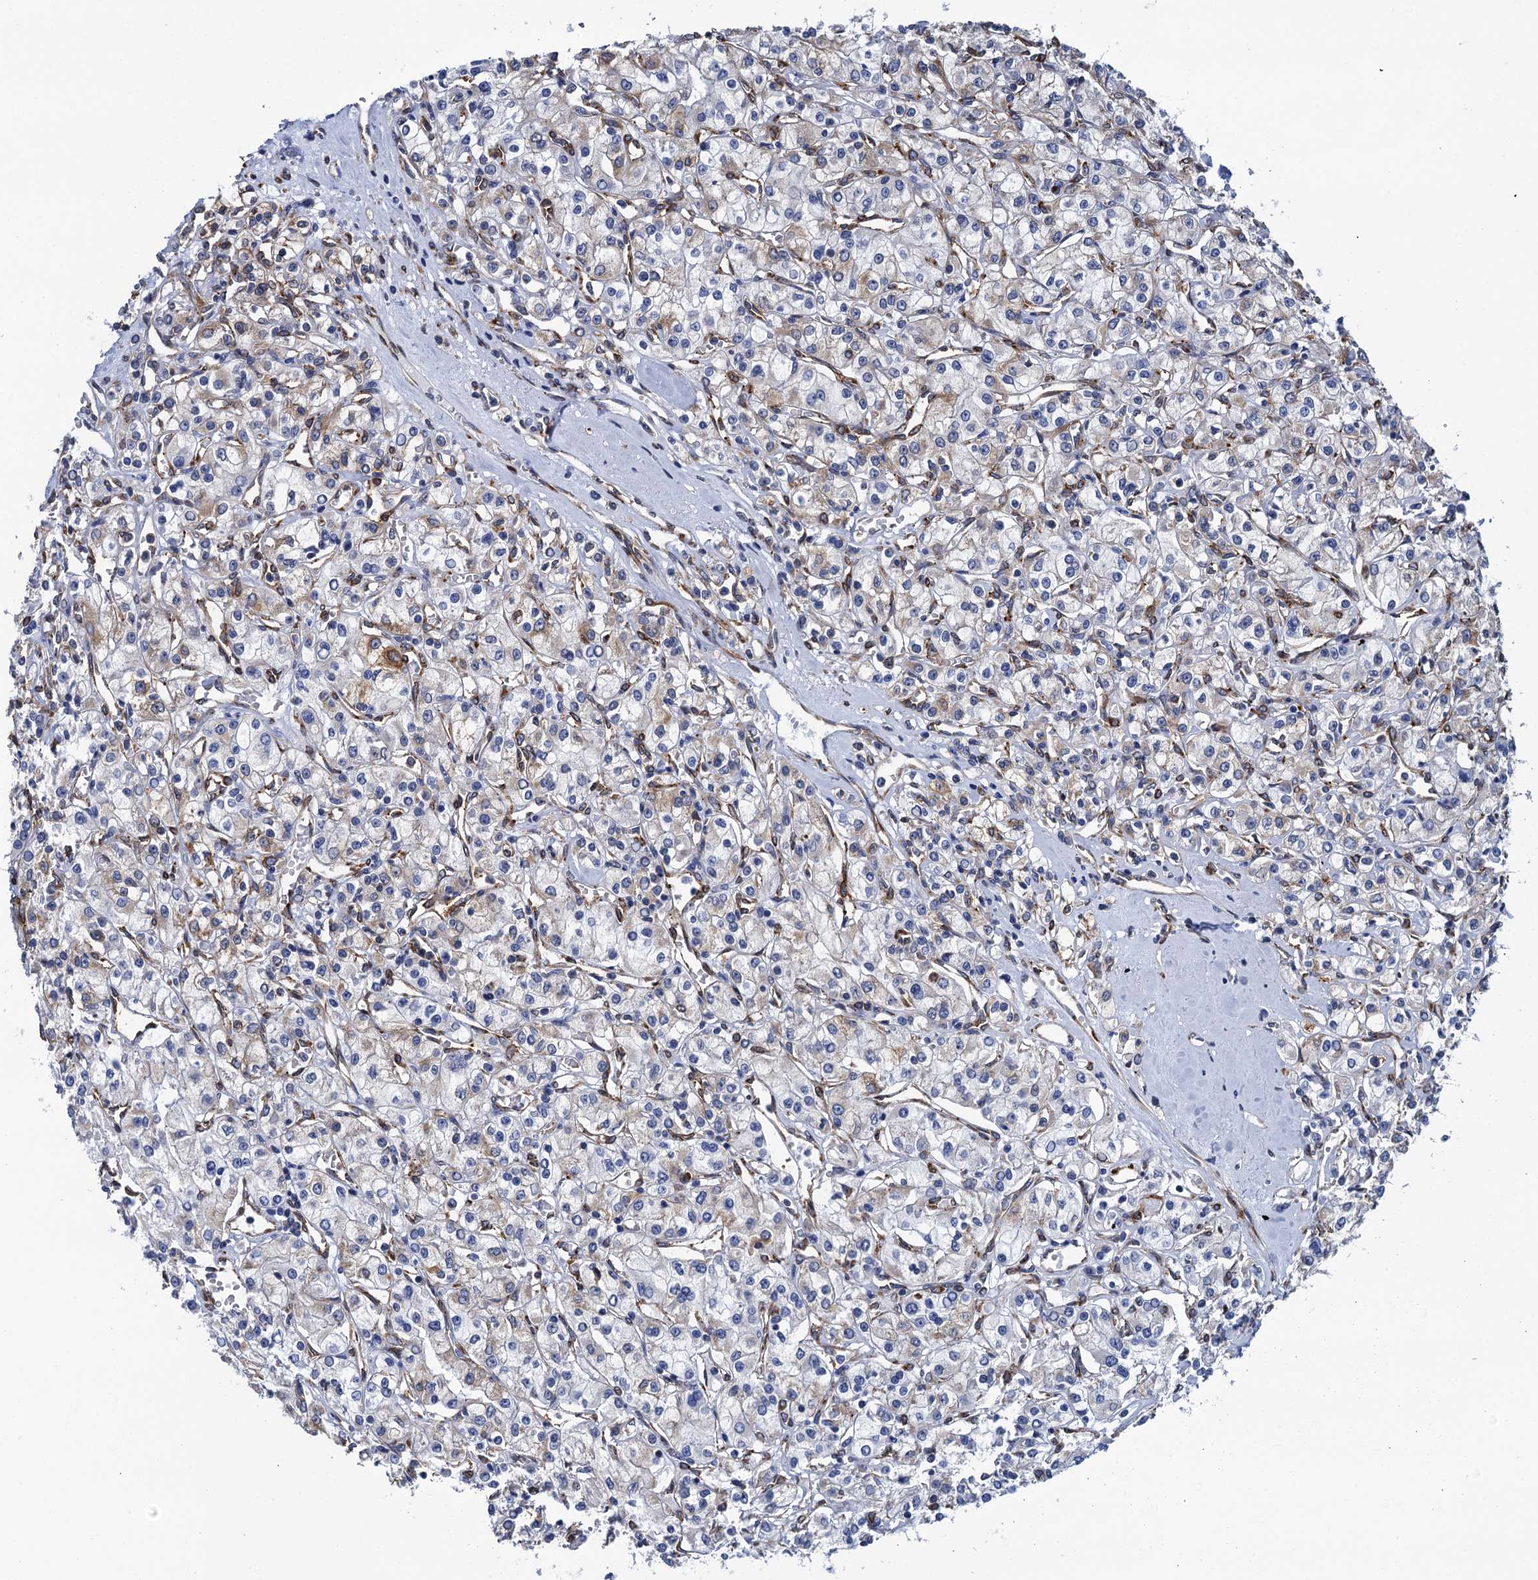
{"staining": {"intensity": "moderate", "quantity": "<25%", "location": "cytoplasmic/membranous"}, "tissue": "renal cancer", "cell_type": "Tumor cells", "image_type": "cancer", "snomed": [{"axis": "morphology", "description": "Adenocarcinoma, NOS"}, {"axis": "topography", "description": "Kidney"}], "caption": "Immunohistochemical staining of human adenocarcinoma (renal) reveals low levels of moderate cytoplasmic/membranous staining in approximately <25% of tumor cells.", "gene": "POGLUT3", "patient": {"sex": "female", "age": 59}}